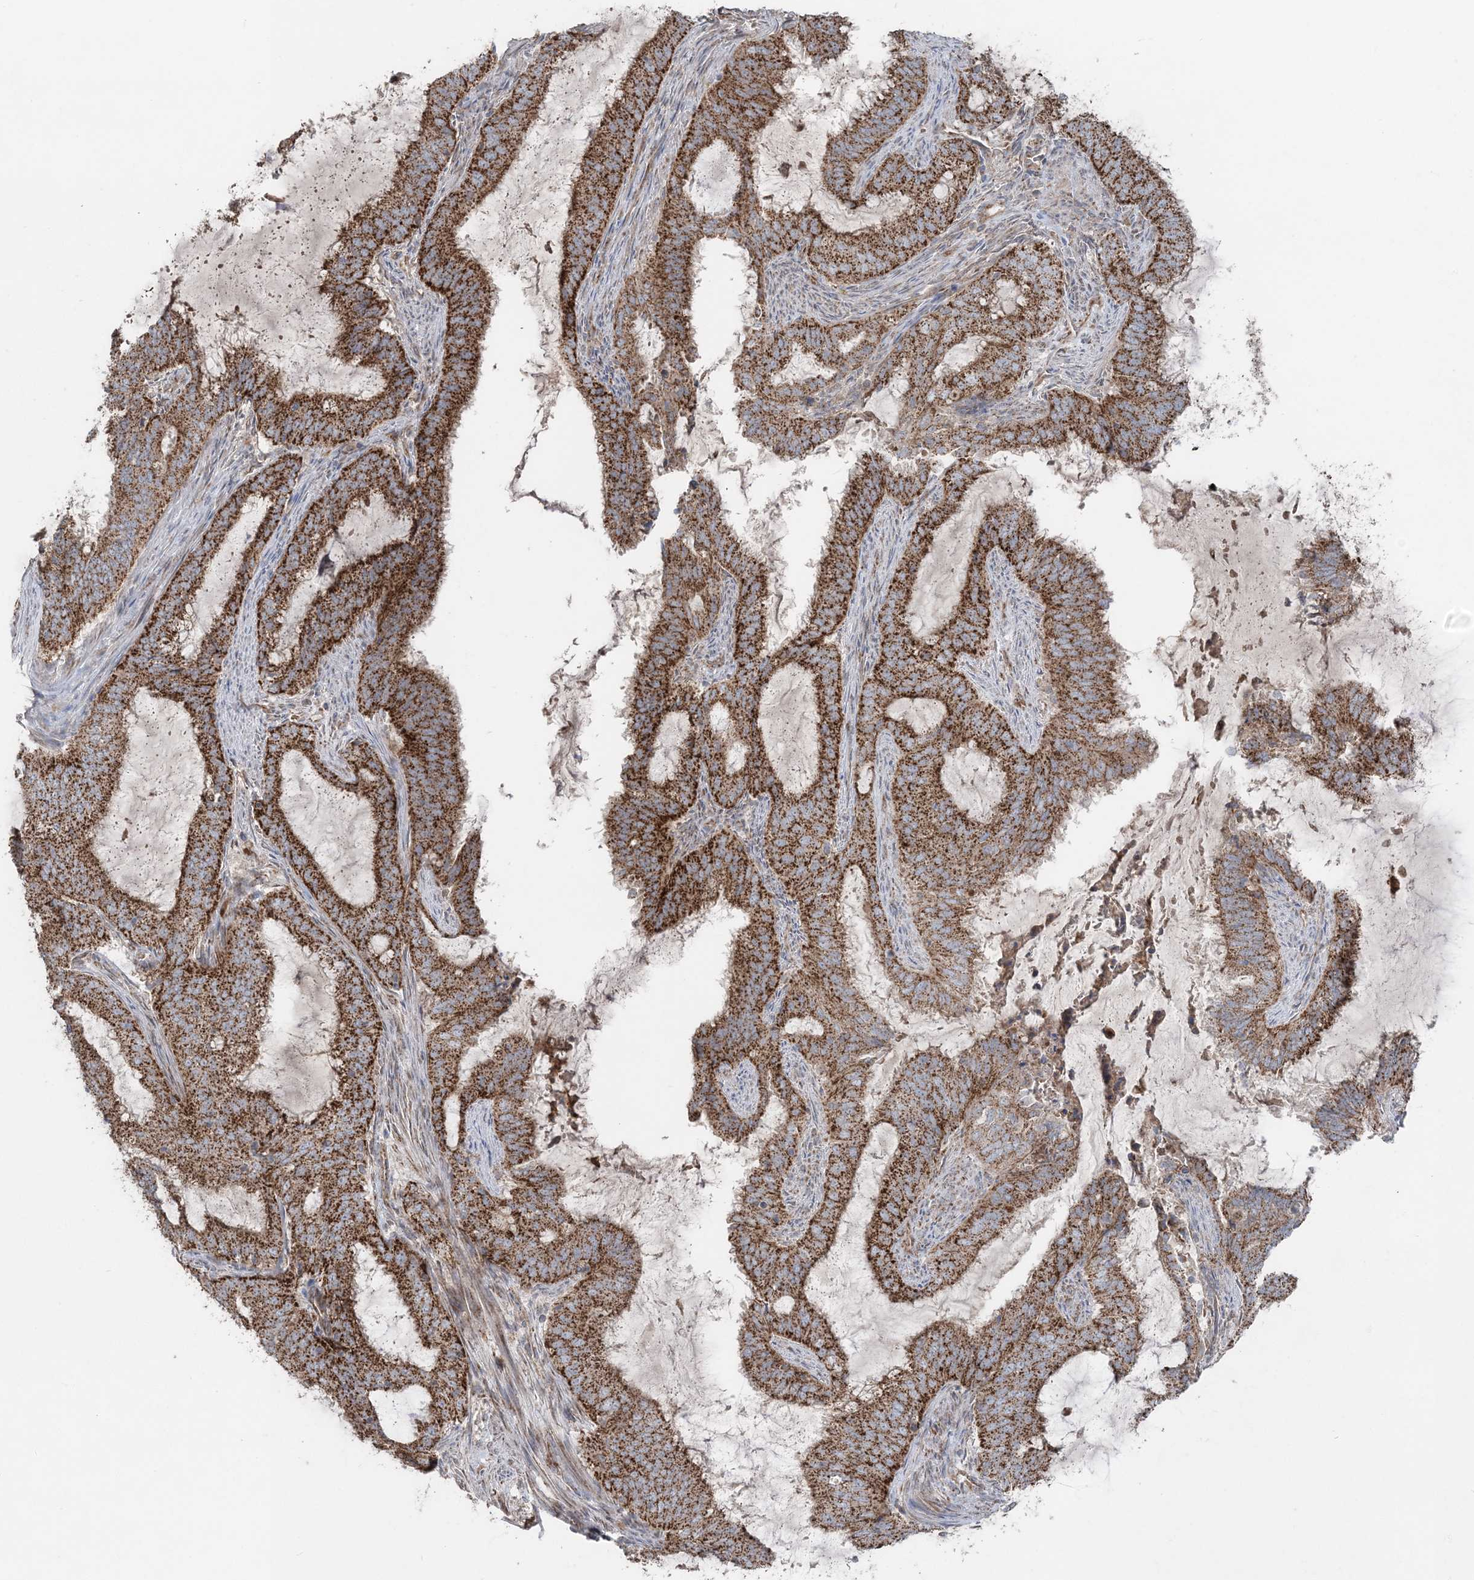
{"staining": {"intensity": "strong", "quantity": ">75%", "location": "cytoplasmic/membranous"}, "tissue": "endometrial cancer", "cell_type": "Tumor cells", "image_type": "cancer", "snomed": [{"axis": "morphology", "description": "Adenocarcinoma, NOS"}, {"axis": "topography", "description": "Endometrium"}], "caption": "Endometrial cancer stained with DAB (3,3'-diaminobenzidine) IHC shows high levels of strong cytoplasmic/membranous expression in approximately >75% of tumor cells.", "gene": "LRPPRC", "patient": {"sex": "female", "age": 51}}